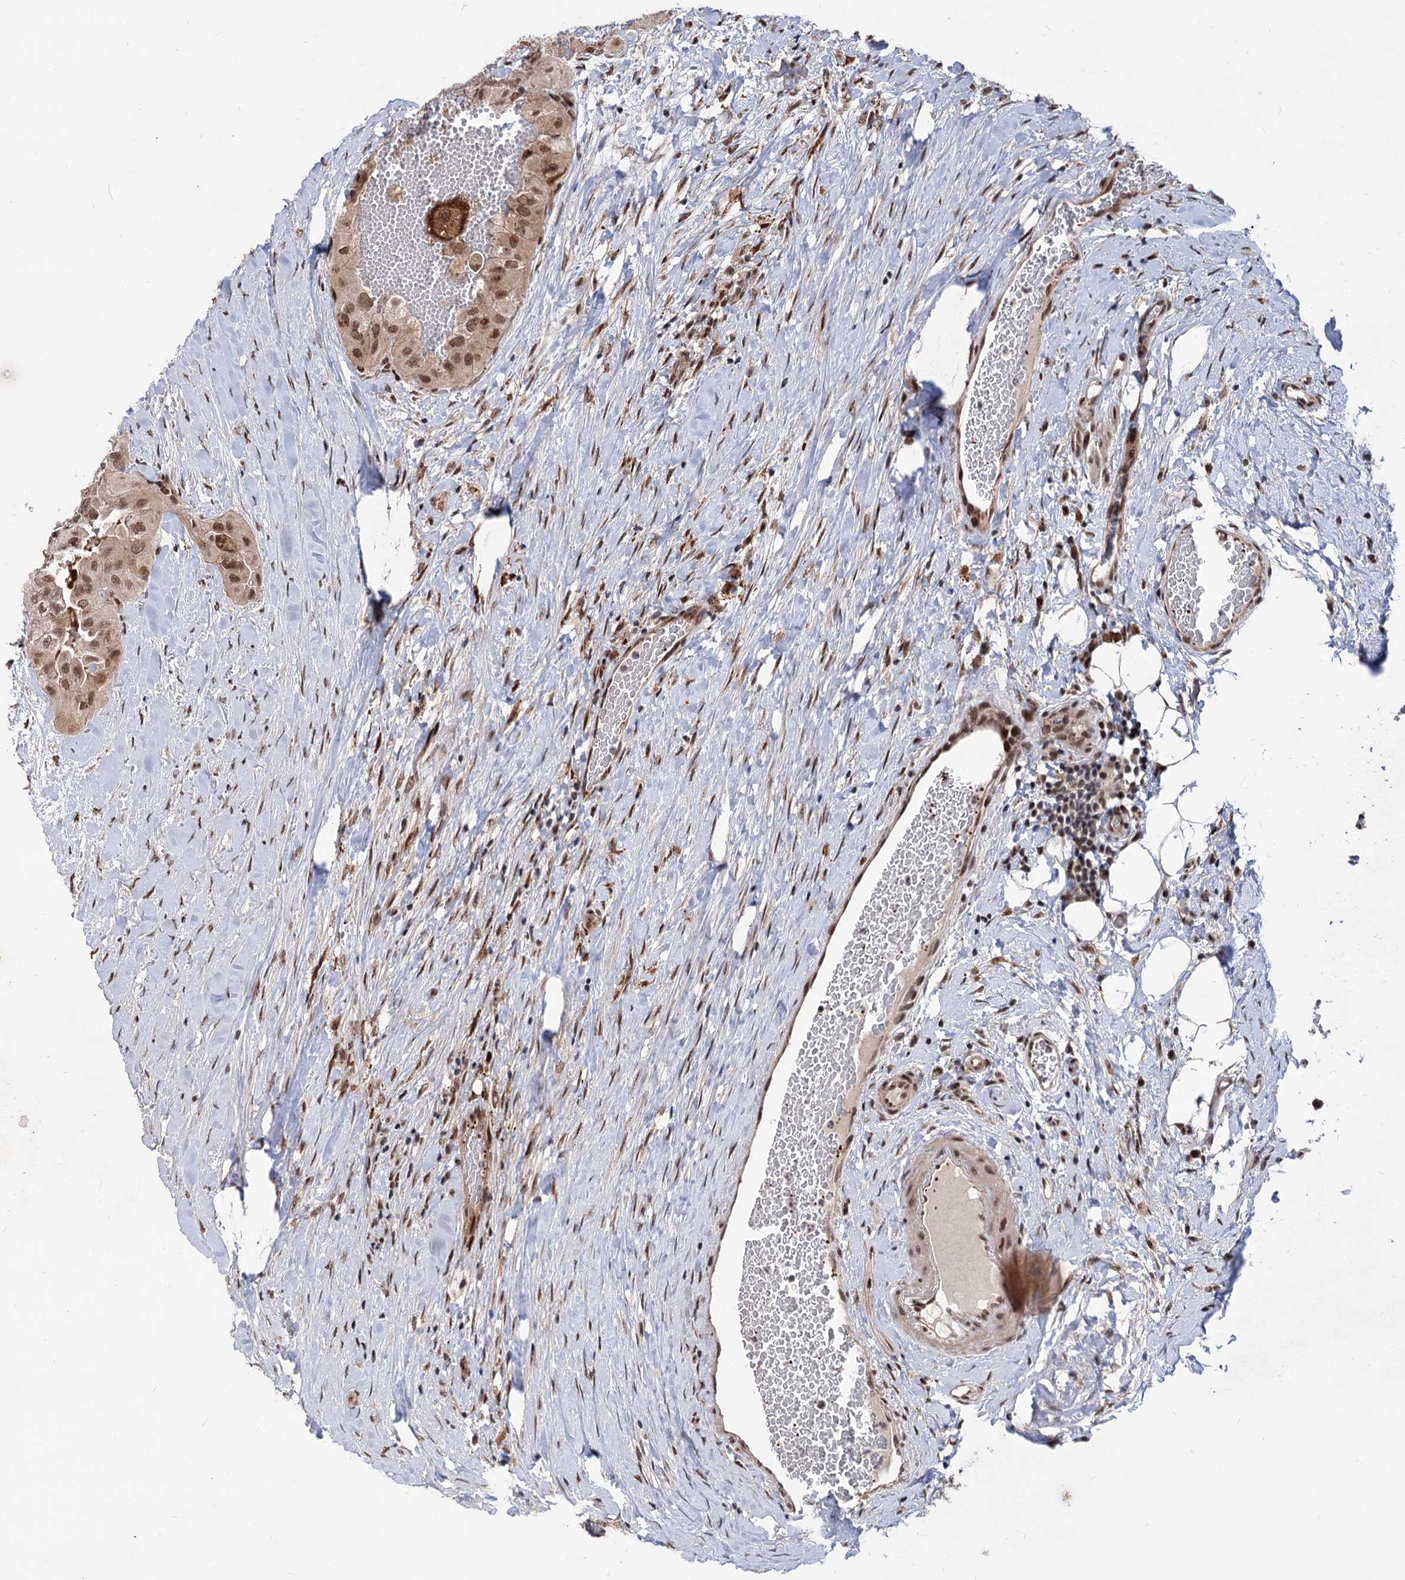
{"staining": {"intensity": "moderate", "quantity": ">75%", "location": "nuclear"}, "tissue": "thyroid cancer", "cell_type": "Tumor cells", "image_type": "cancer", "snomed": [{"axis": "morphology", "description": "Papillary adenocarcinoma, NOS"}, {"axis": "topography", "description": "Thyroid gland"}], "caption": "Immunohistochemistry staining of papillary adenocarcinoma (thyroid), which demonstrates medium levels of moderate nuclear positivity in about >75% of tumor cells indicating moderate nuclear protein staining. The staining was performed using DAB (3,3'-diaminobenzidine) (brown) for protein detection and nuclei were counterstained in hematoxylin (blue).", "gene": "MAML1", "patient": {"sex": "female", "age": 59}}